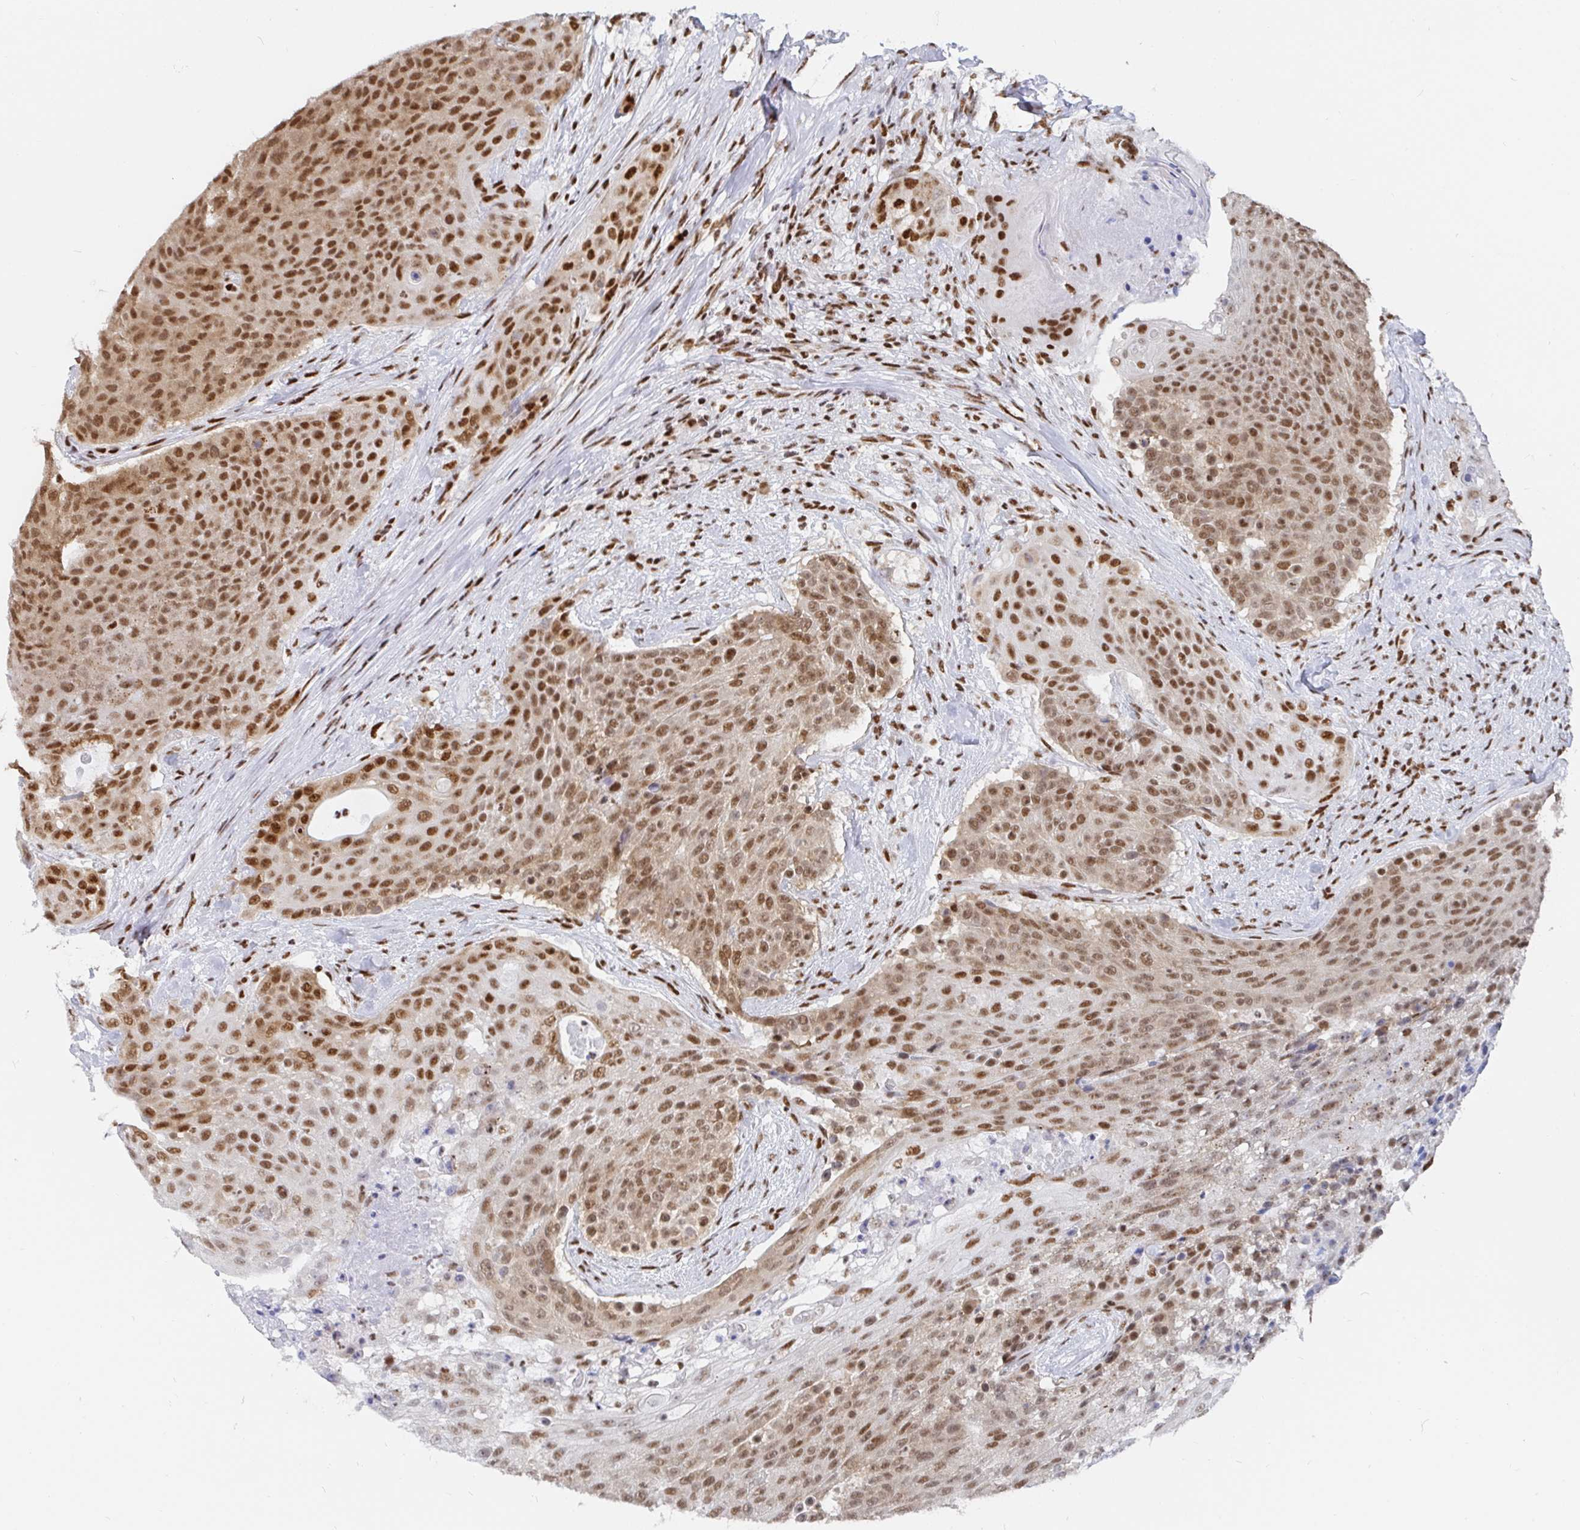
{"staining": {"intensity": "strong", "quantity": ">75%", "location": "nuclear"}, "tissue": "urothelial cancer", "cell_type": "Tumor cells", "image_type": "cancer", "snomed": [{"axis": "morphology", "description": "Urothelial carcinoma, High grade"}, {"axis": "topography", "description": "Urinary bladder"}], "caption": "Immunohistochemistry (IHC) histopathology image of human high-grade urothelial carcinoma stained for a protein (brown), which demonstrates high levels of strong nuclear staining in about >75% of tumor cells.", "gene": "EWSR1", "patient": {"sex": "female", "age": 63}}